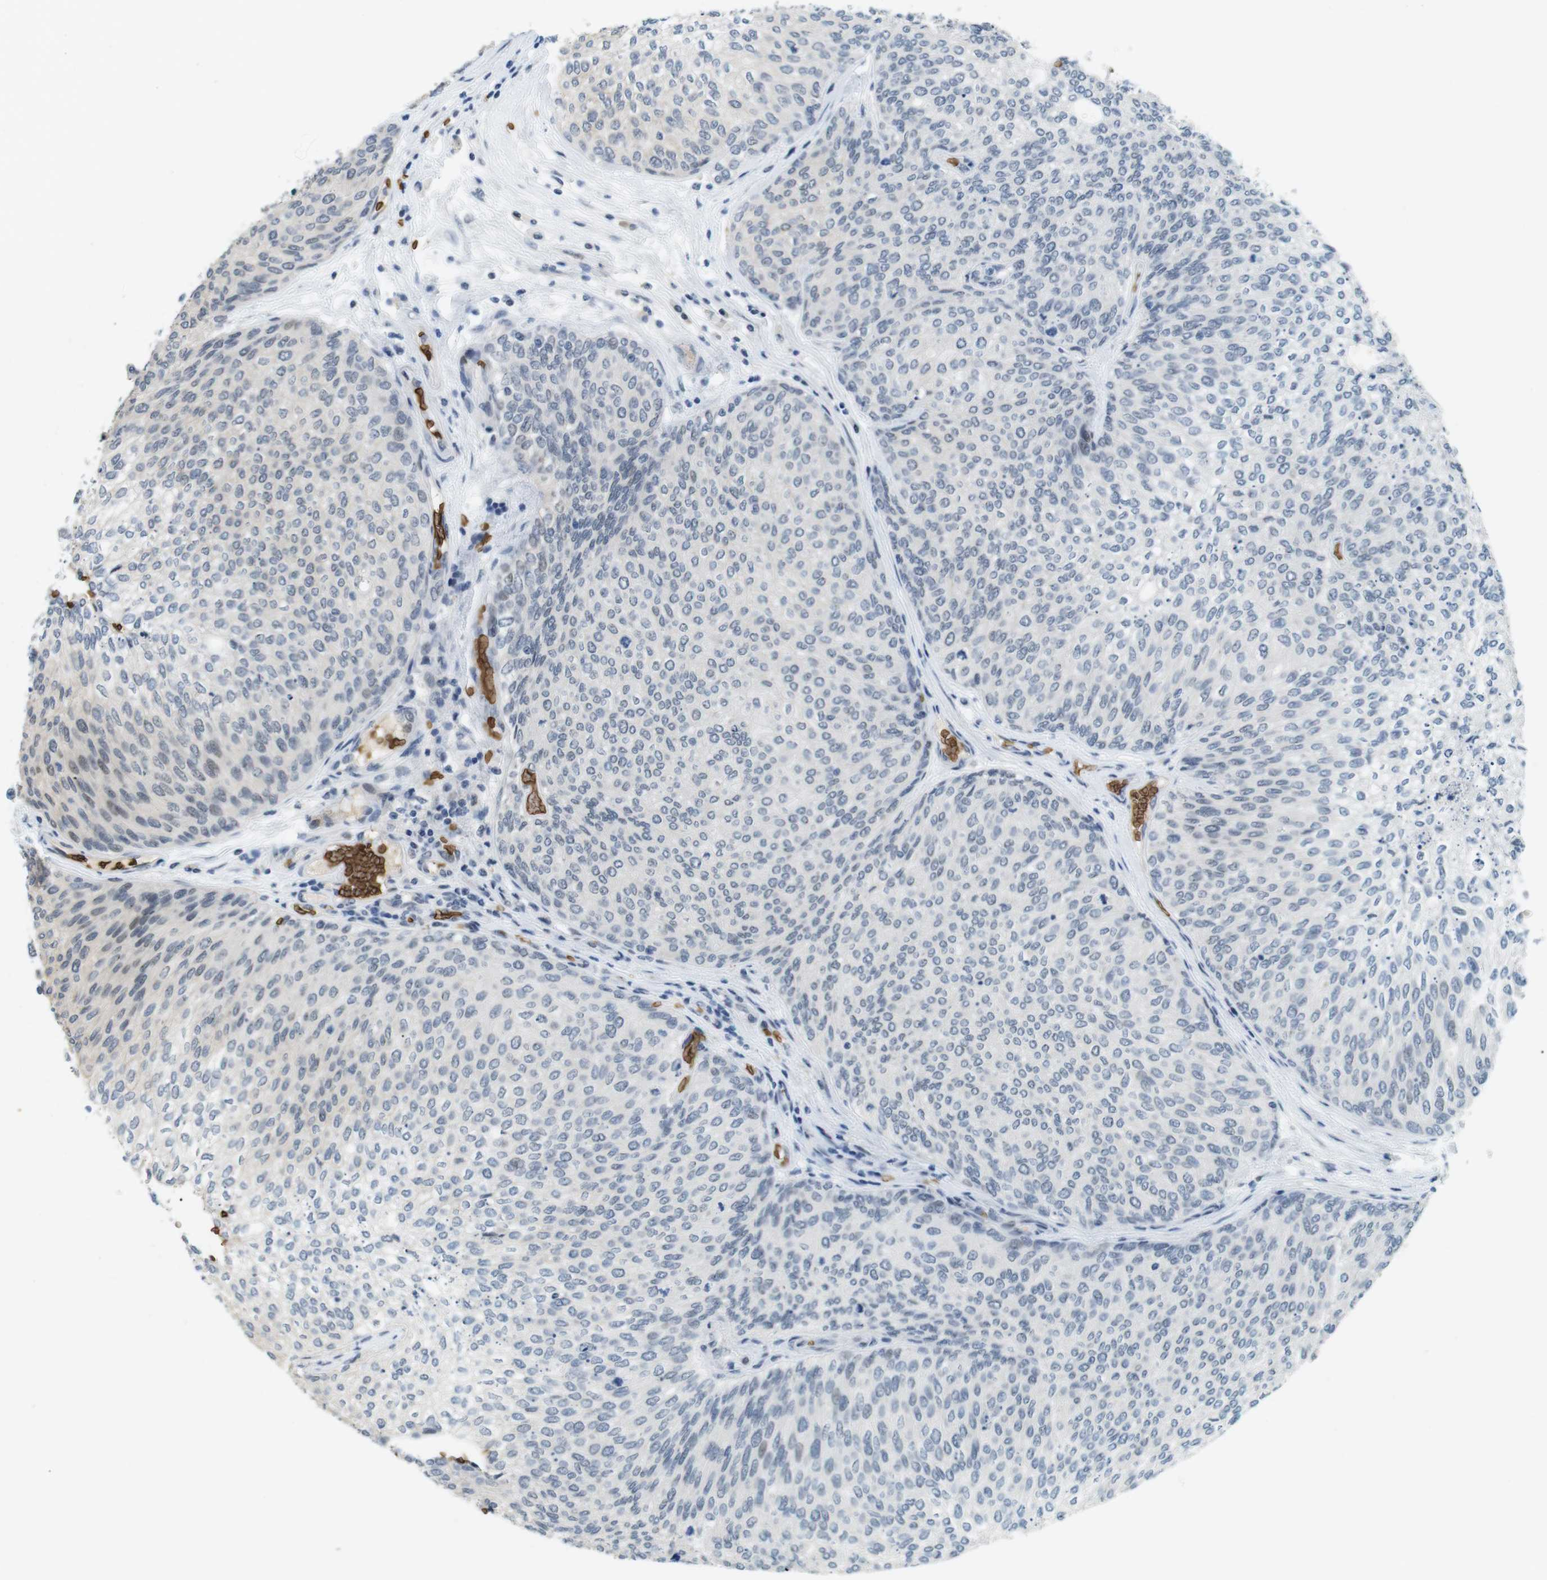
{"staining": {"intensity": "negative", "quantity": "none", "location": "none"}, "tissue": "urothelial cancer", "cell_type": "Tumor cells", "image_type": "cancer", "snomed": [{"axis": "morphology", "description": "Urothelial carcinoma, Low grade"}, {"axis": "topography", "description": "Urinary bladder"}], "caption": "This is an IHC image of urothelial cancer. There is no staining in tumor cells.", "gene": "SLC4A1", "patient": {"sex": "female", "age": 79}}